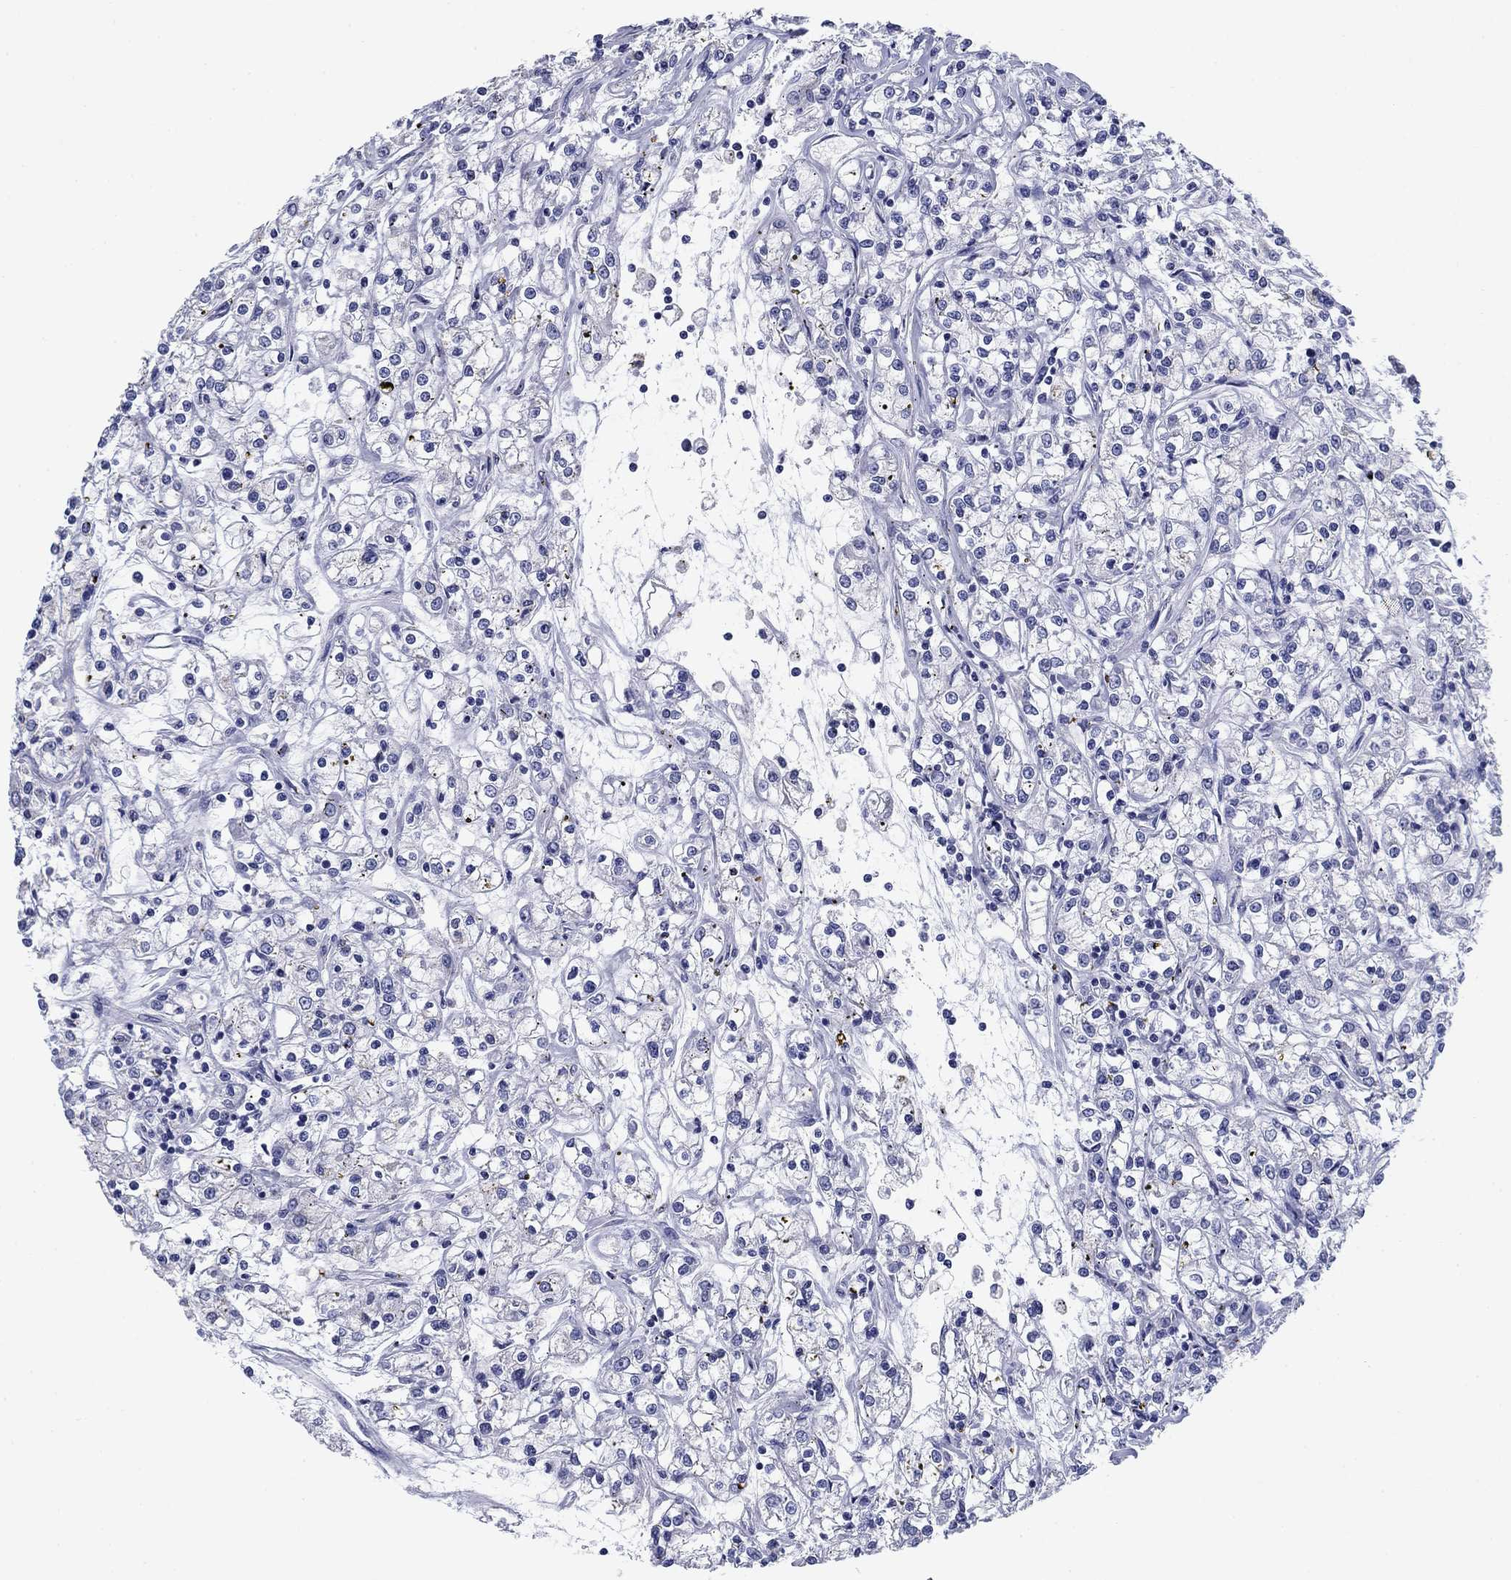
{"staining": {"intensity": "negative", "quantity": "none", "location": "none"}, "tissue": "renal cancer", "cell_type": "Tumor cells", "image_type": "cancer", "snomed": [{"axis": "morphology", "description": "Adenocarcinoma, NOS"}, {"axis": "topography", "description": "Kidney"}], "caption": "Immunohistochemical staining of human renal cancer (adenocarcinoma) demonstrates no significant staining in tumor cells.", "gene": "PRKCG", "patient": {"sex": "female", "age": 59}}